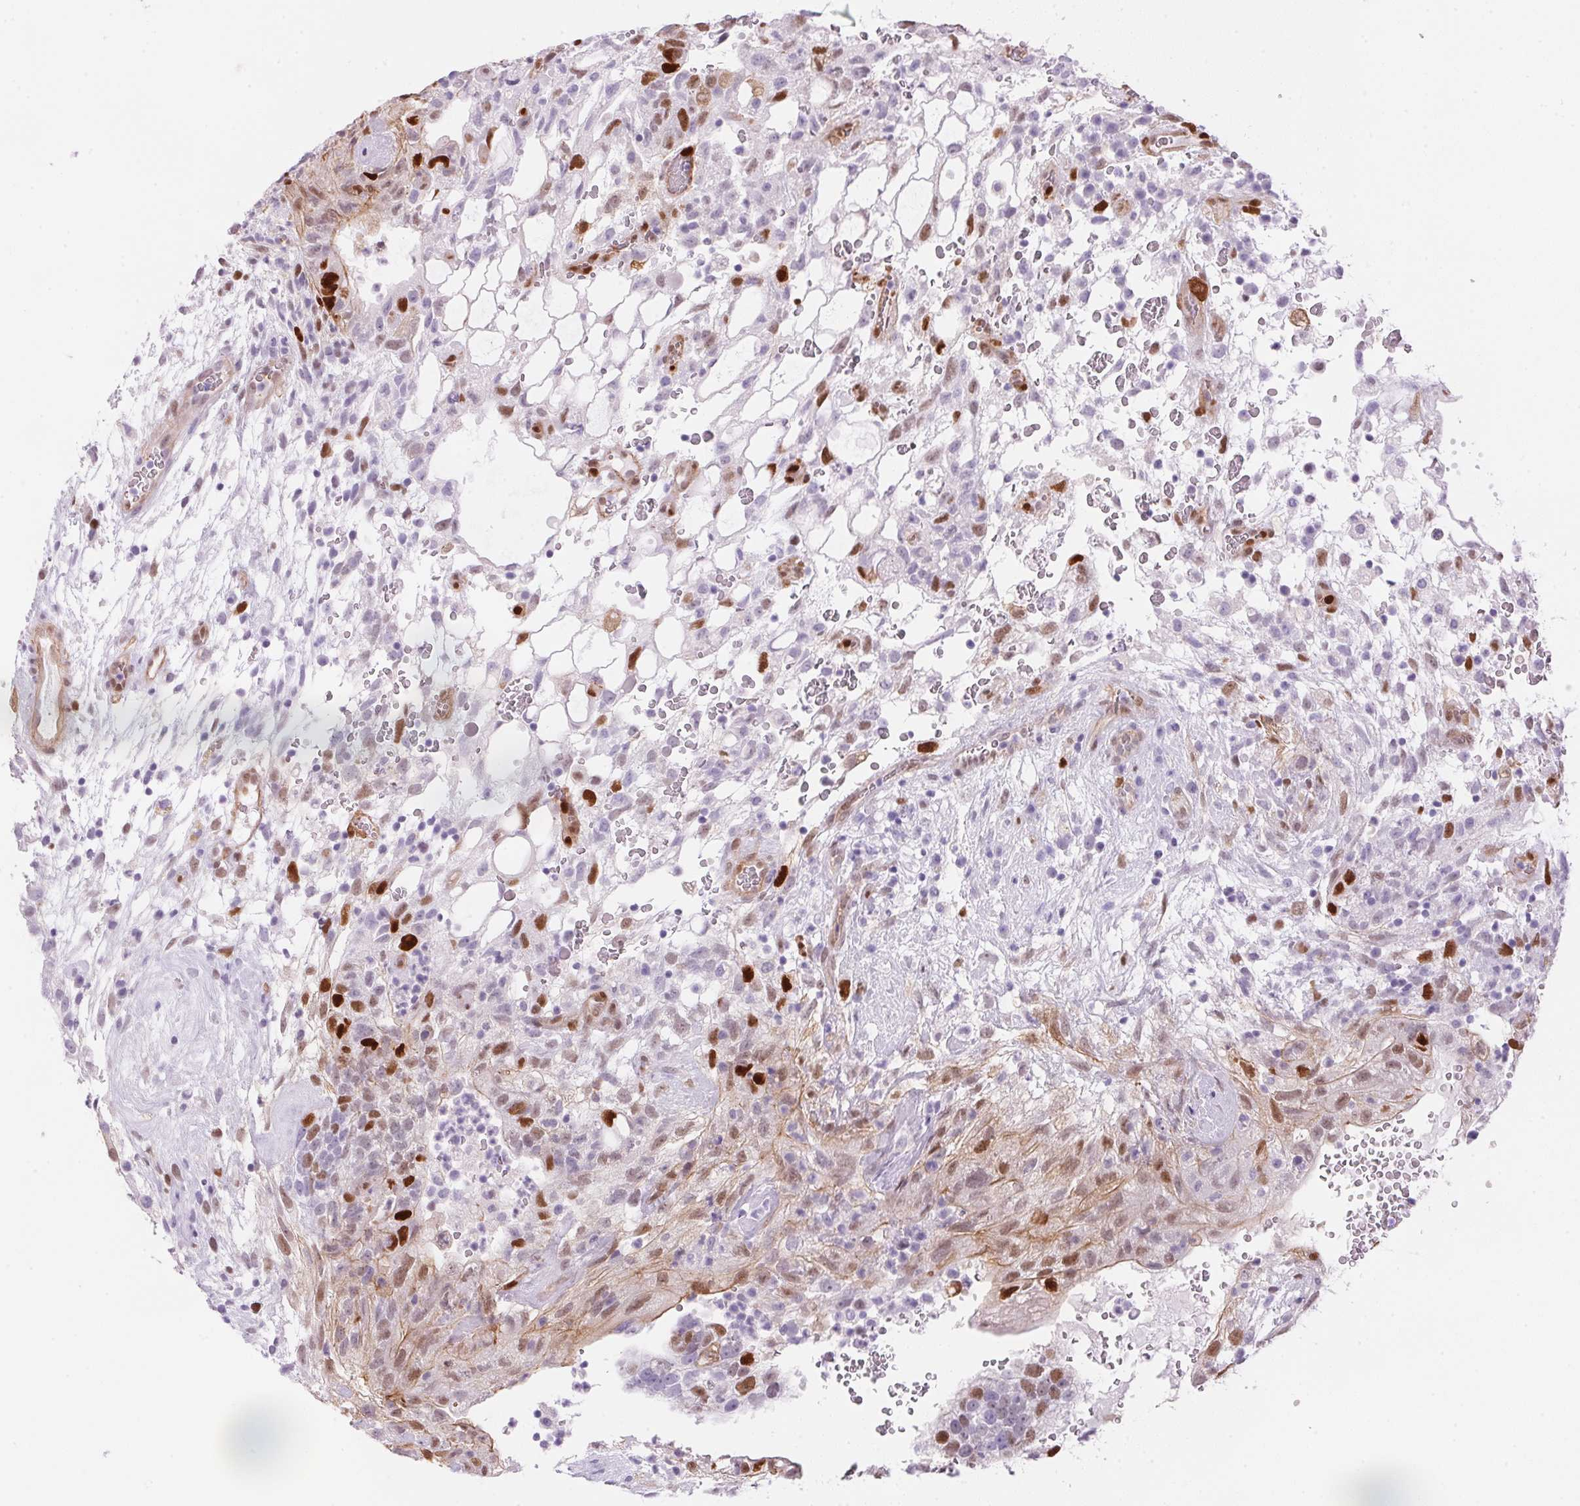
{"staining": {"intensity": "strong", "quantity": "<25%", "location": "nuclear"}, "tissue": "testis cancer", "cell_type": "Tumor cells", "image_type": "cancer", "snomed": [{"axis": "morphology", "description": "Normal tissue, NOS"}, {"axis": "morphology", "description": "Carcinoma, Embryonal, NOS"}, {"axis": "topography", "description": "Testis"}], "caption": "Testis cancer (embryonal carcinoma) stained with a brown dye demonstrates strong nuclear positive positivity in approximately <25% of tumor cells.", "gene": "SMTN", "patient": {"sex": "male", "age": 32}}